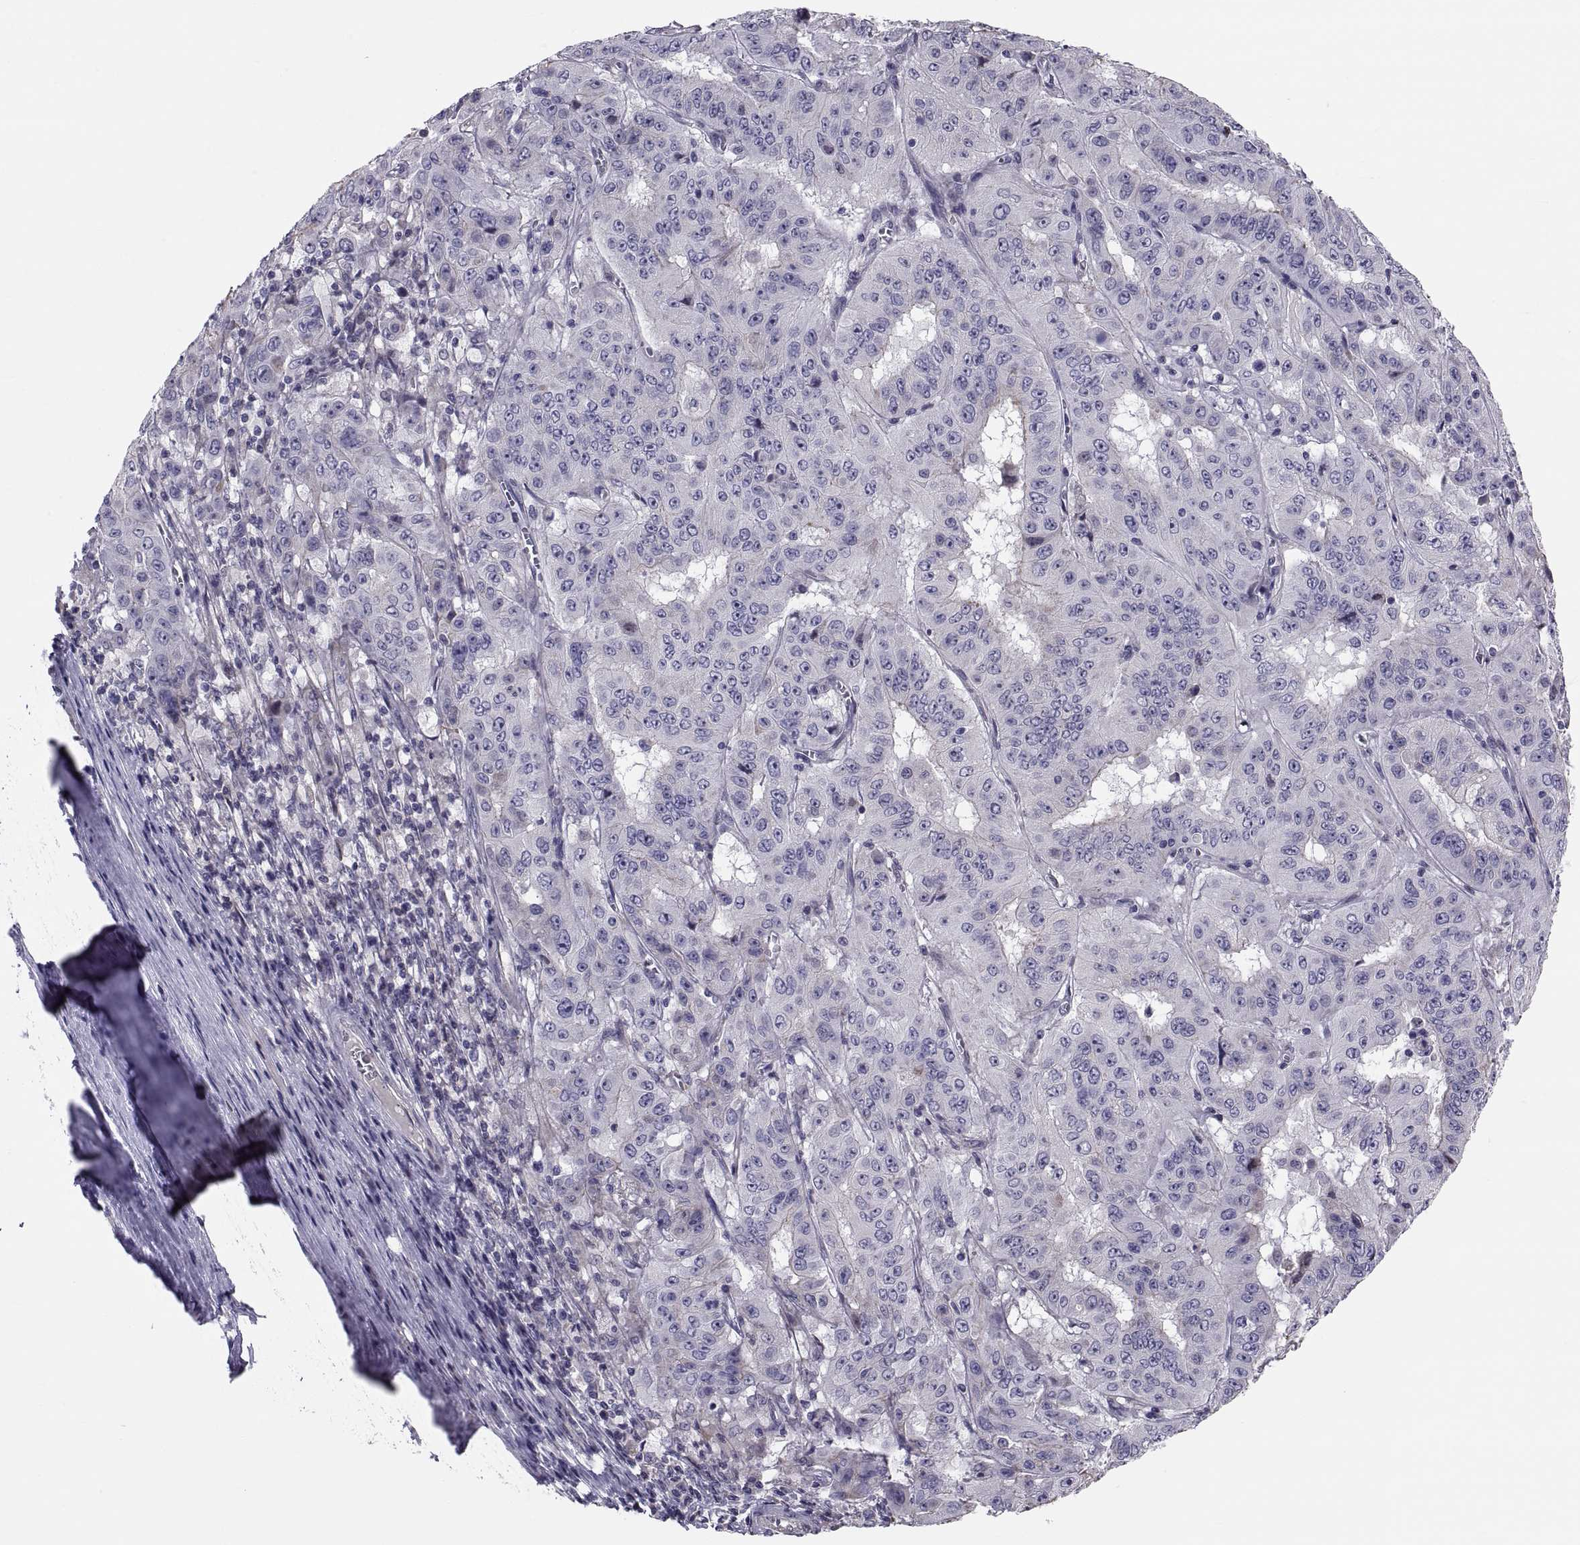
{"staining": {"intensity": "weak", "quantity": "<25%", "location": "cytoplasmic/membranous"}, "tissue": "pancreatic cancer", "cell_type": "Tumor cells", "image_type": "cancer", "snomed": [{"axis": "morphology", "description": "Adenocarcinoma, NOS"}, {"axis": "topography", "description": "Pancreas"}], "caption": "An image of pancreatic adenocarcinoma stained for a protein shows no brown staining in tumor cells.", "gene": "ANO1", "patient": {"sex": "male", "age": 63}}